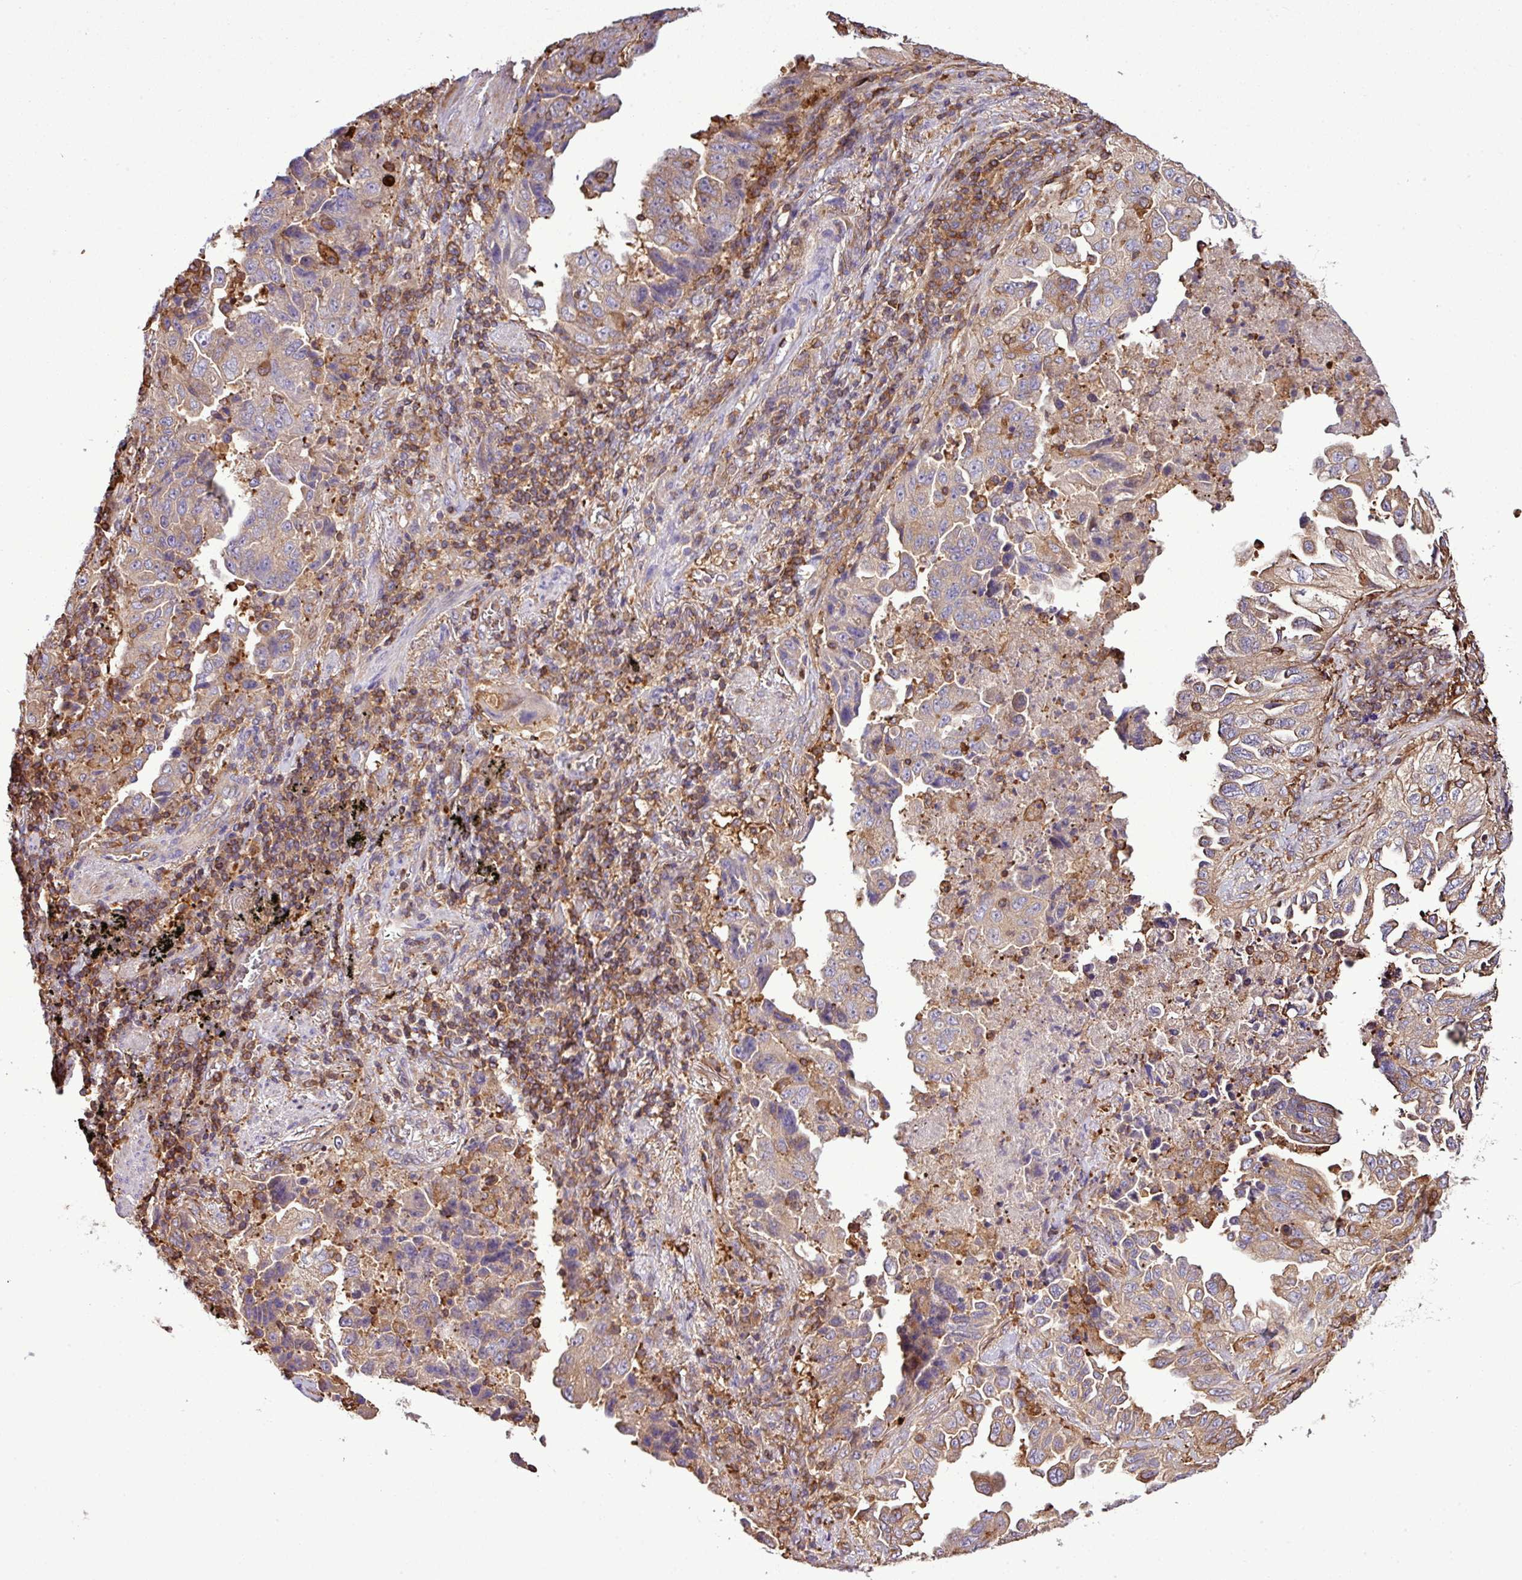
{"staining": {"intensity": "weak", "quantity": "<25%", "location": "cytoplasmic/membranous"}, "tissue": "lung cancer", "cell_type": "Tumor cells", "image_type": "cancer", "snomed": [{"axis": "morphology", "description": "Adenocarcinoma, NOS"}, {"axis": "topography", "description": "Lung"}], "caption": "Immunohistochemistry of lung cancer exhibits no staining in tumor cells. (Stains: DAB immunohistochemistry with hematoxylin counter stain, Microscopy: brightfield microscopy at high magnification).", "gene": "PGAP6", "patient": {"sex": "female", "age": 51}}